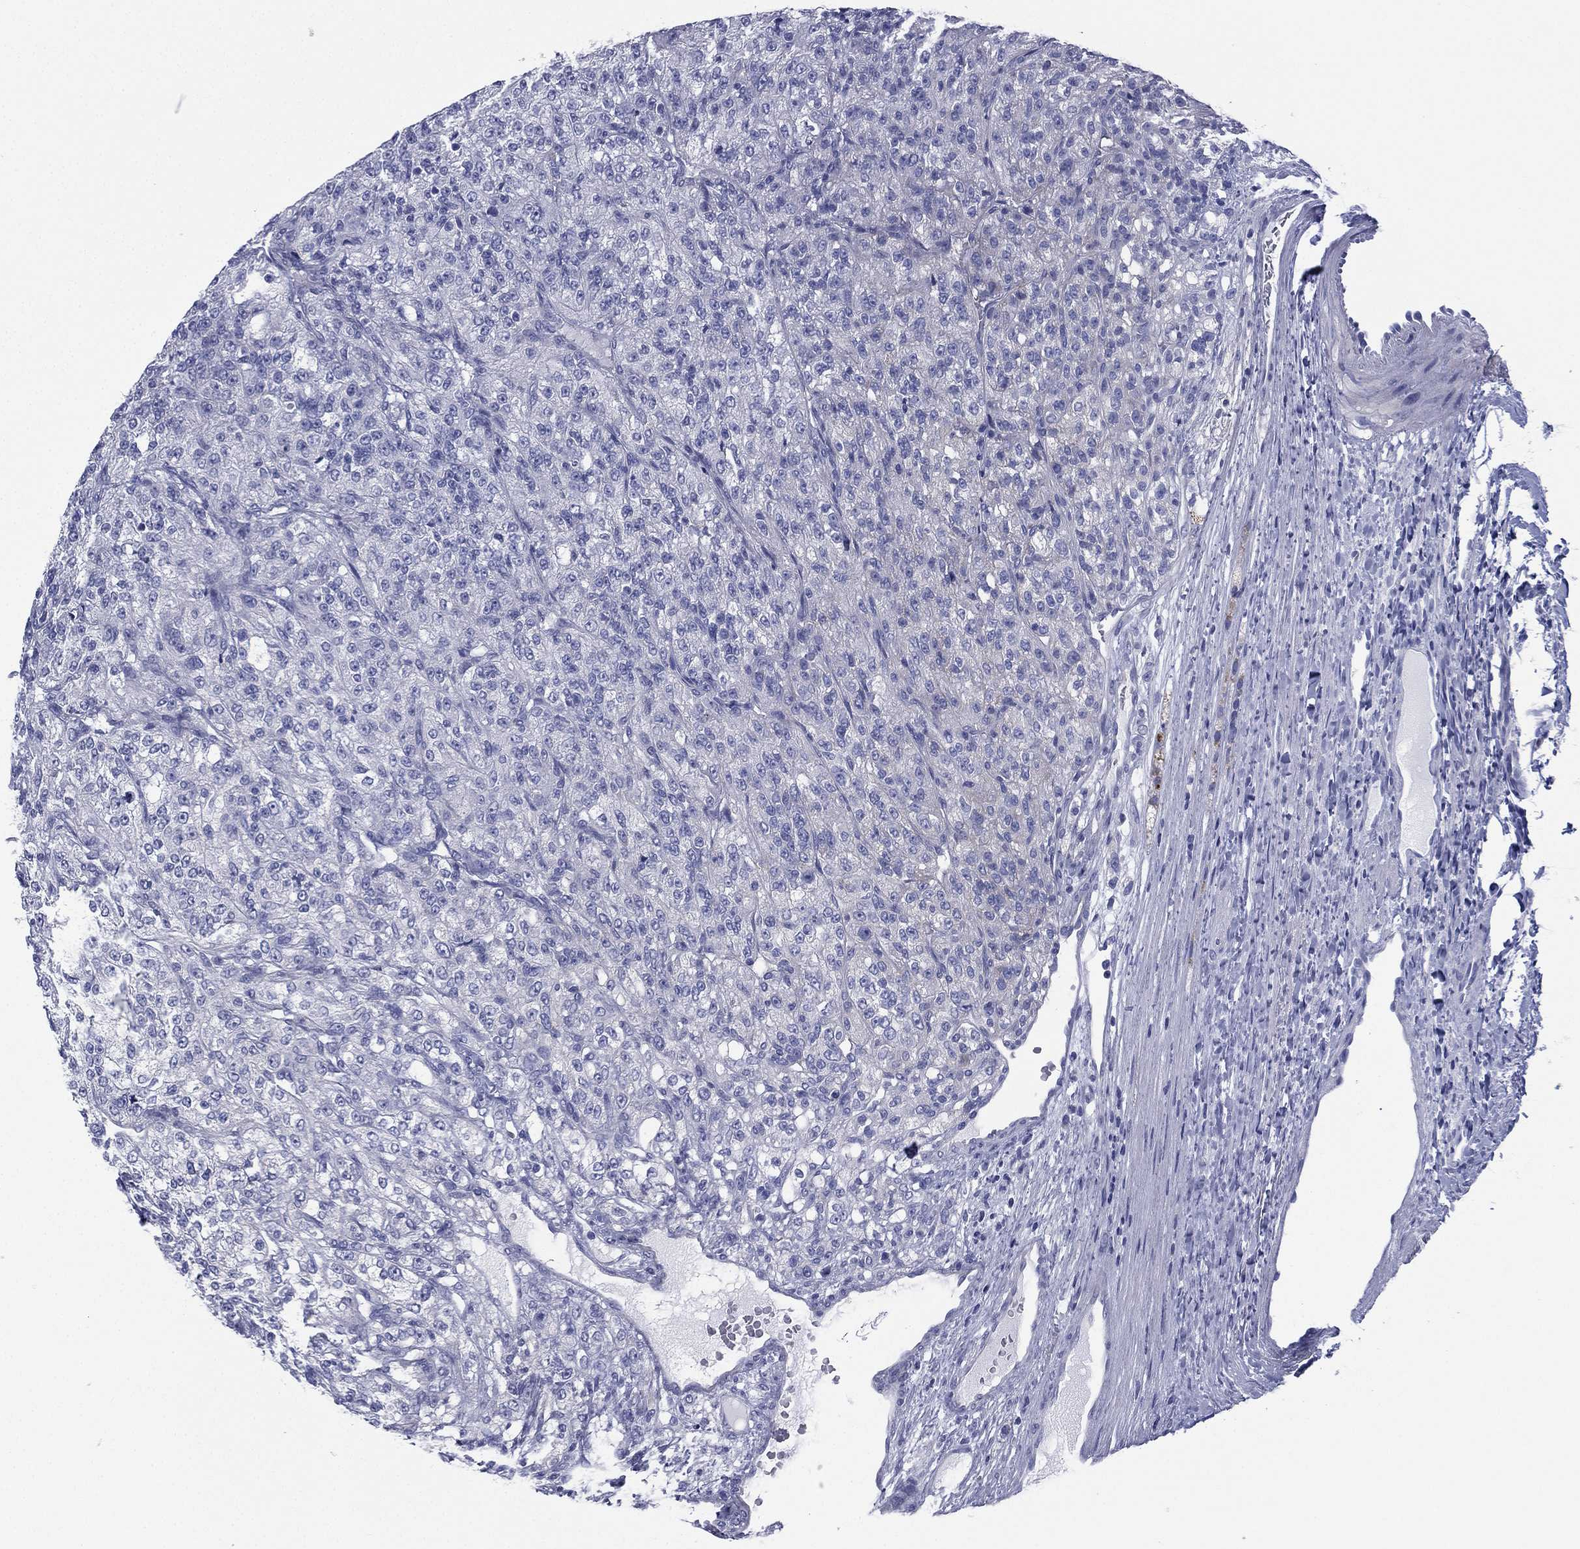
{"staining": {"intensity": "negative", "quantity": "none", "location": "none"}, "tissue": "renal cancer", "cell_type": "Tumor cells", "image_type": "cancer", "snomed": [{"axis": "morphology", "description": "Adenocarcinoma, NOS"}, {"axis": "topography", "description": "Kidney"}], "caption": "This is an IHC image of renal adenocarcinoma. There is no expression in tumor cells.", "gene": "FCER2", "patient": {"sex": "female", "age": 63}}